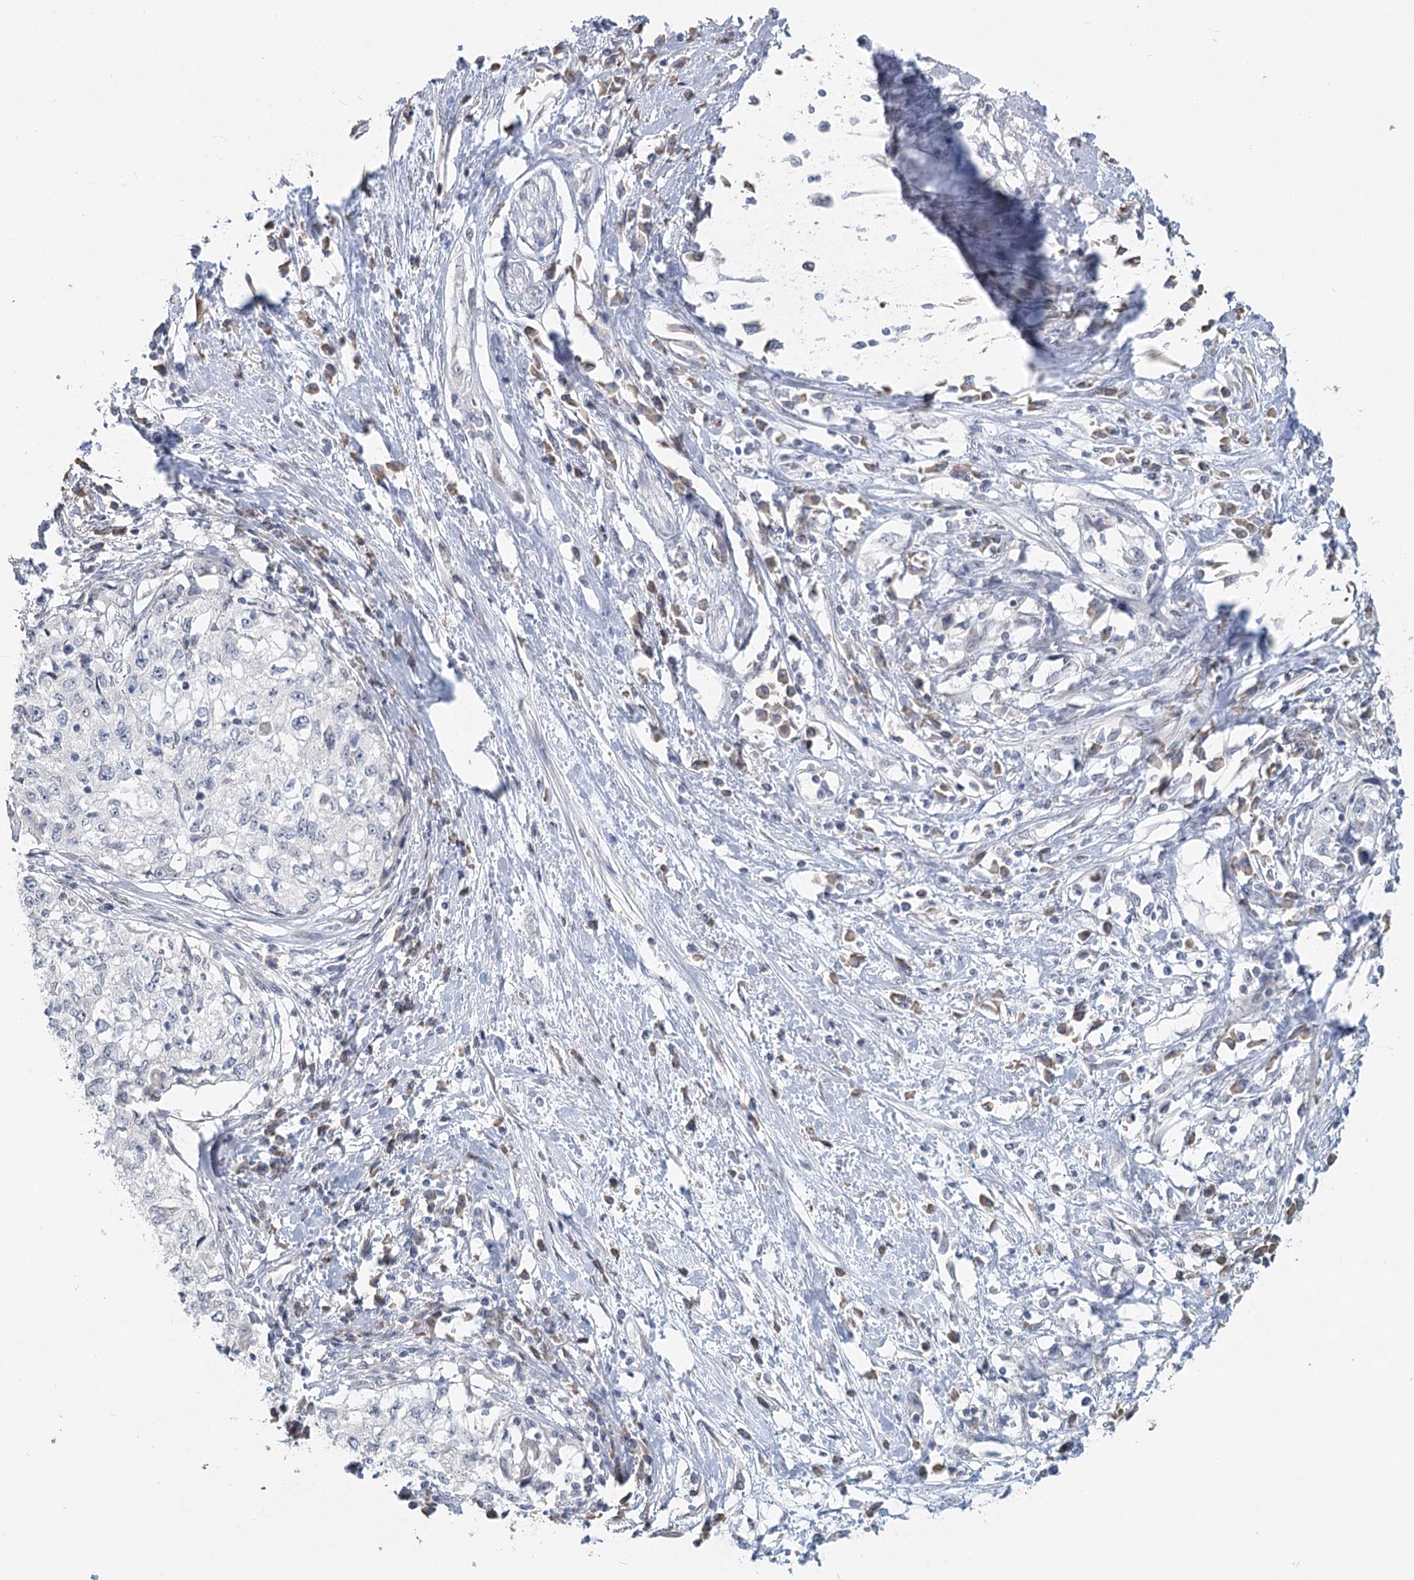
{"staining": {"intensity": "negative", "quantity": "none", "location": "none"}, "tissue": "cervical cancer", "cell_type": "Tumor cells", "image_type": "cancer", "snomed": [{"axis": "morphology", "description": "Squamous cell carcinoma, NOS"}, {"axis": "topography", "description": "Cervix"}], "caption": "Human cervical squamous cell carcinoma stained for a protein using immunohistochemistry (IHC) displays no positivity in tumor cells.", "gene": "SLC9A3", "patient": {"sex": "female", "age": 57}}